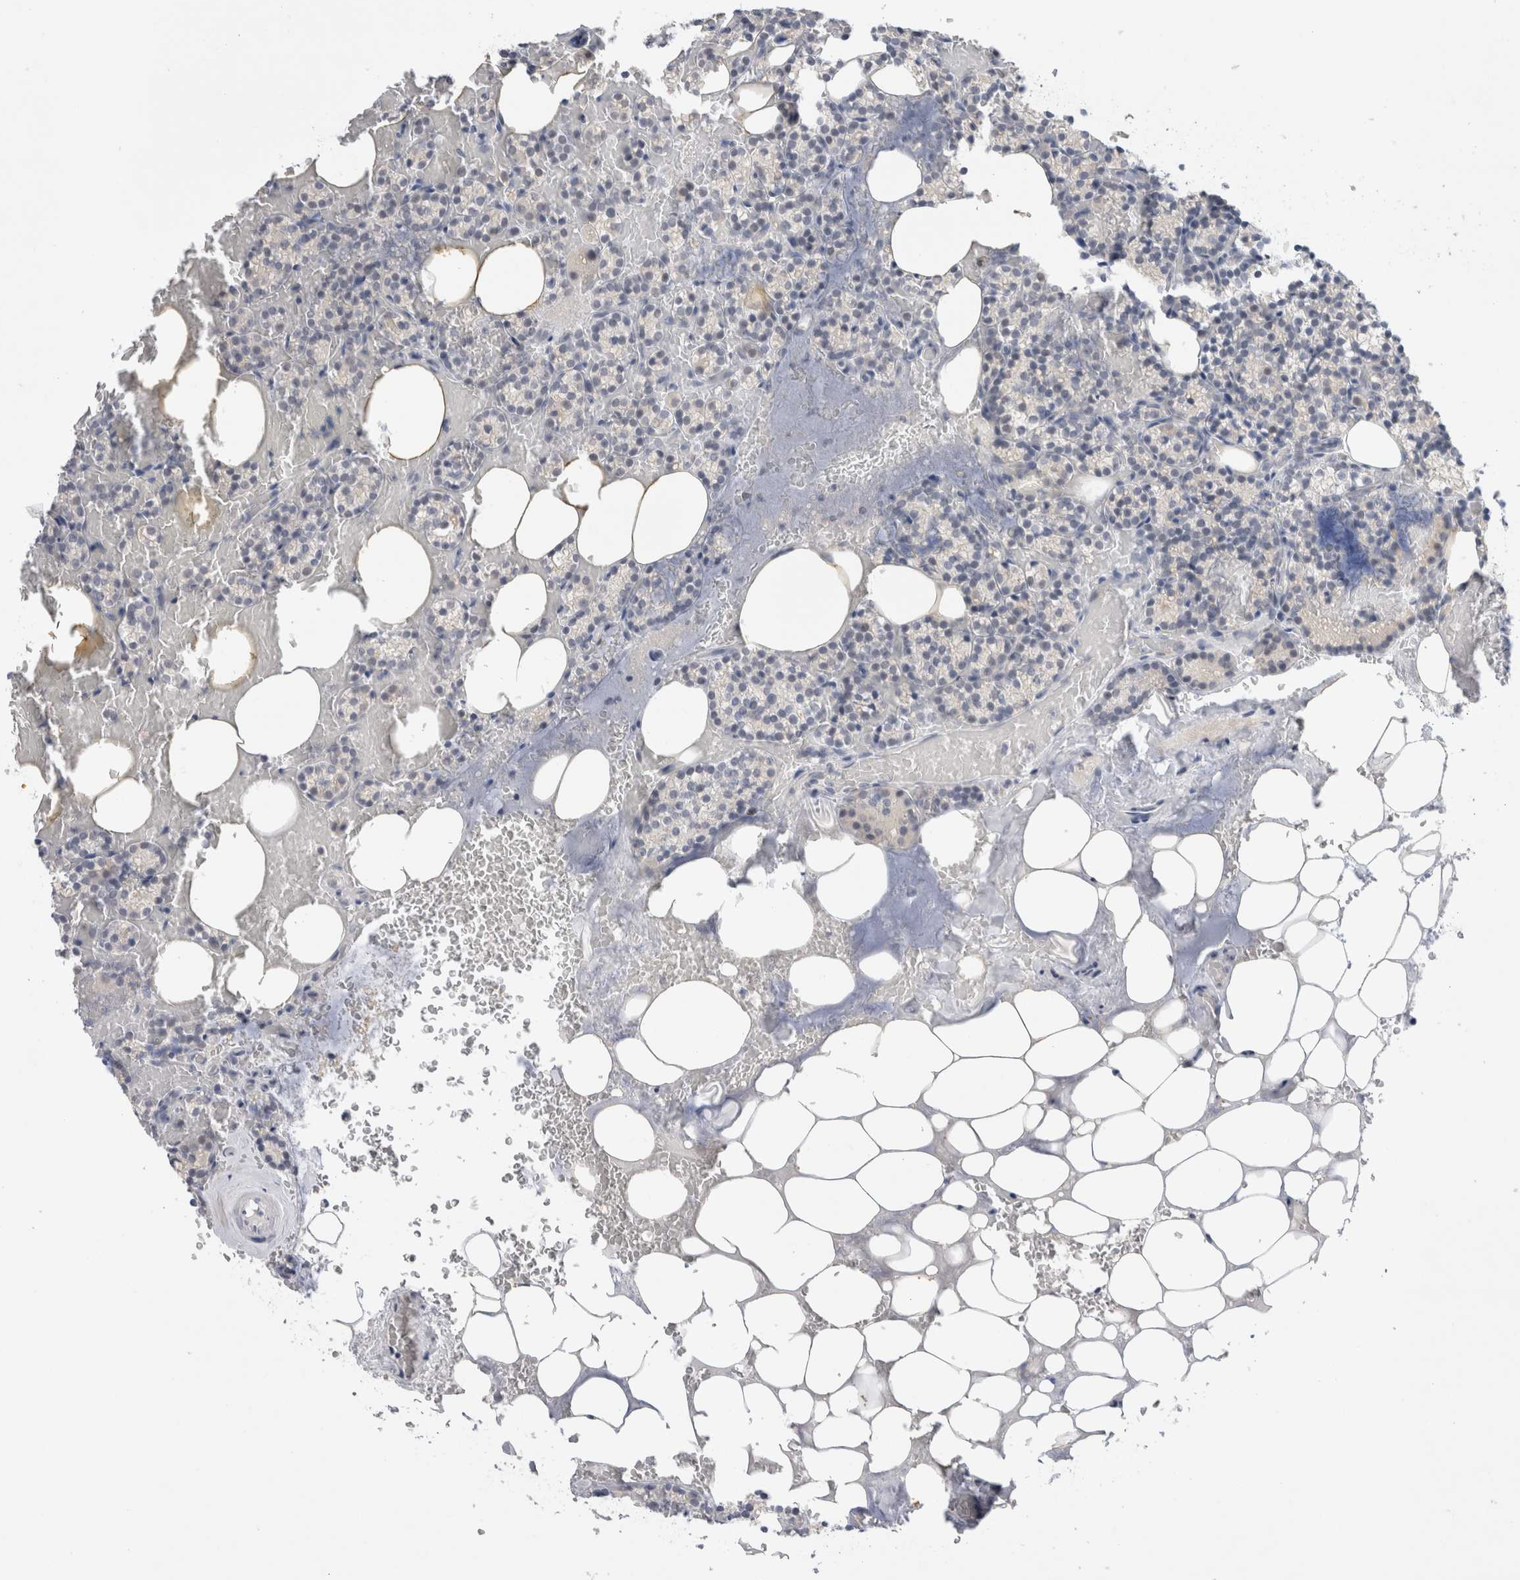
{"staining": {"intensity": "negative", "quantity": "none", "location": "none"}, "tissue": "parathyroid gland", "cell_type": "Glandular cells", "image_type": "normal", "snomed": [{"axis": "morphology", "description": "Normal tissue, NOS"}, {"axis": "topography", "description": "Parathyroid gland"}], "caption": "Protein analysis of unremarkable parathyroid gland demonstrates no significant staining in glandular cells.", "gene": "KNL1", "patient": {"sex": "female", "age": 78}}